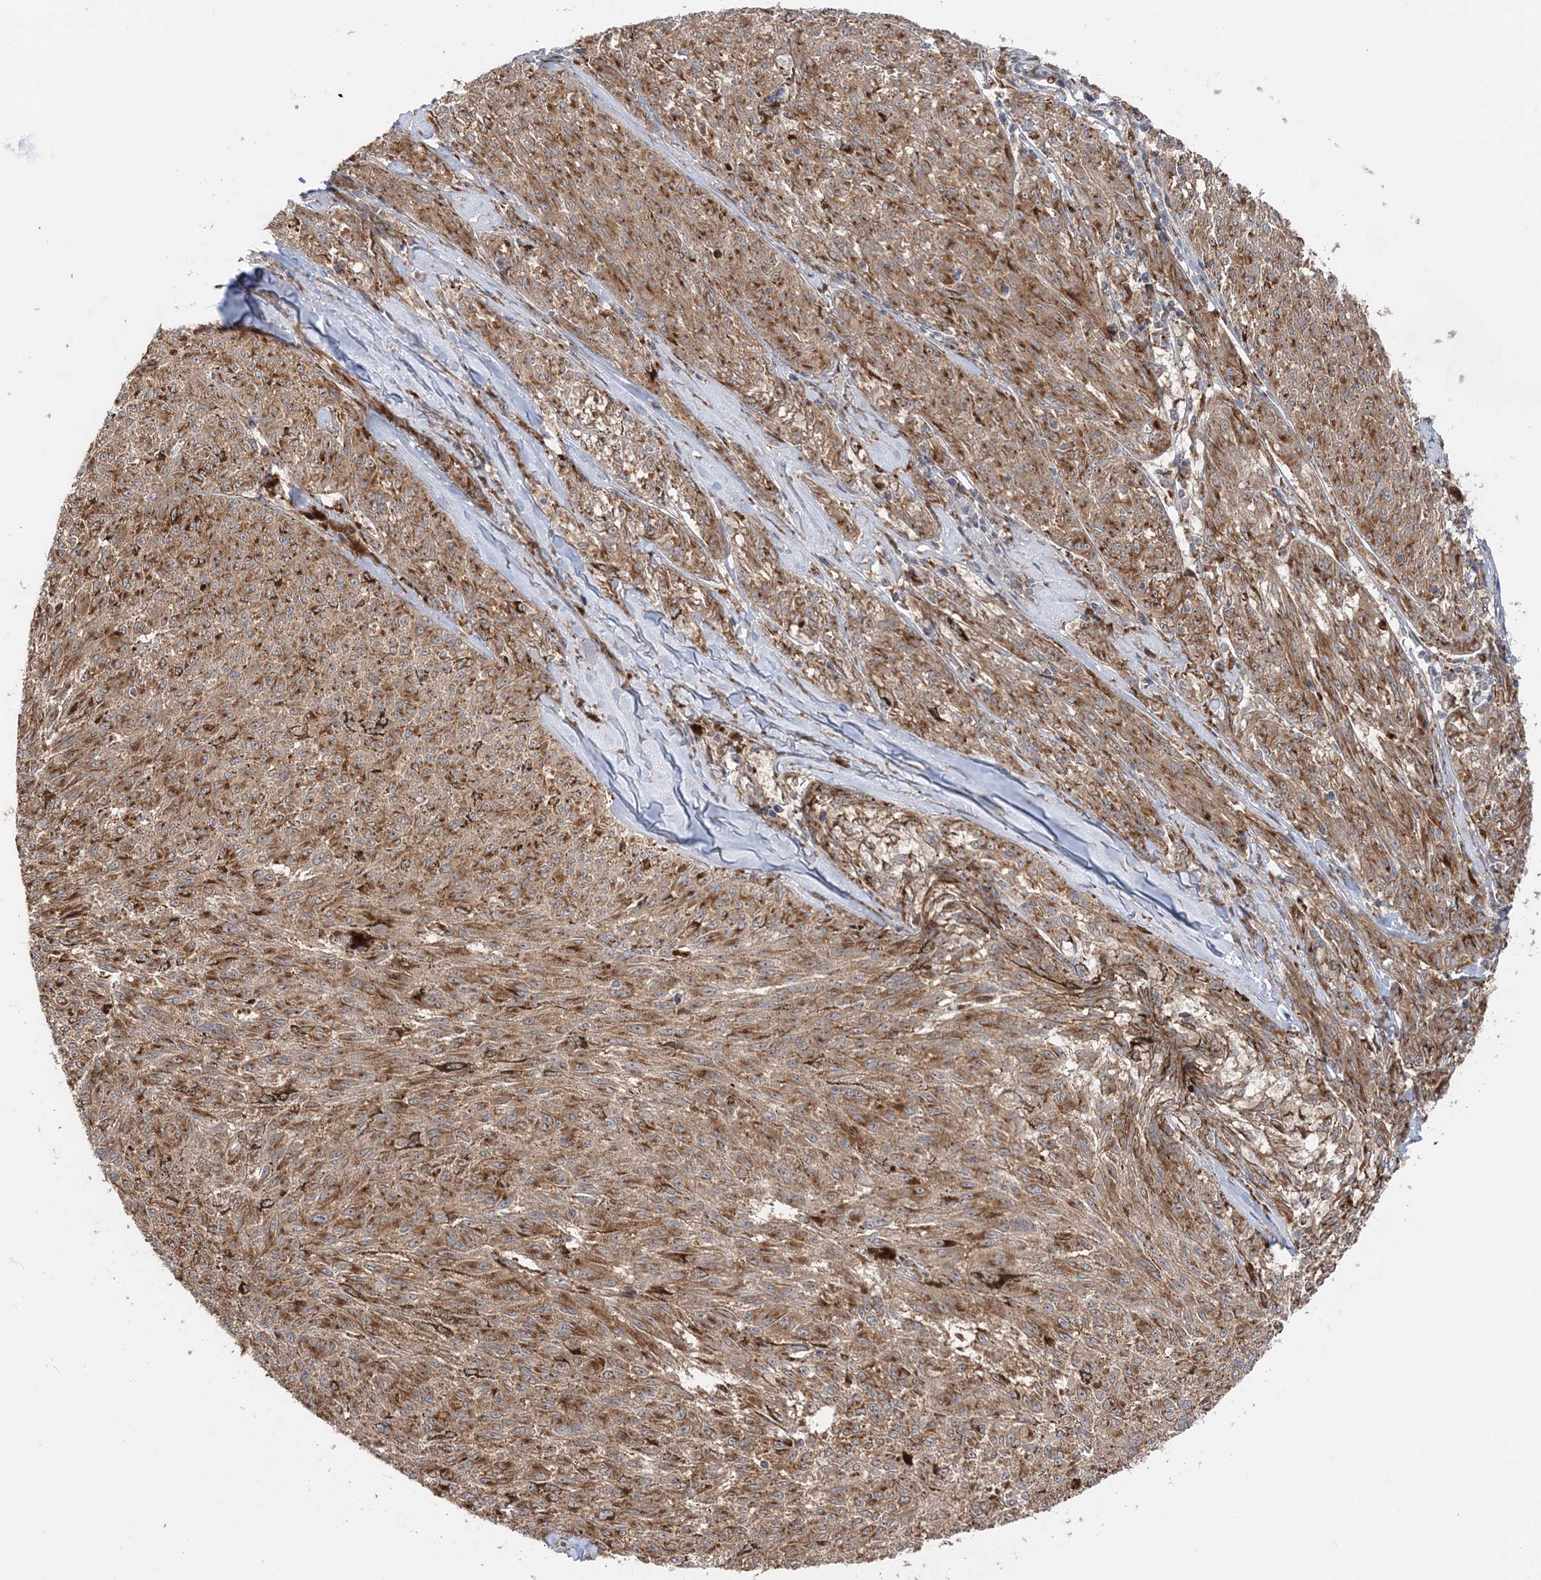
{"staining": {"intensity": "moderate", "quantity": ">75%", "location": "cytoplasmic/membranous"}, "tissue": "melanoma", "cell_type": "Tumor cells", "image_type": "cancer", "snomed": [{"axis": "morphology", "description": "Malignant melanoma, NOS"}, {"axis": "topography", "description": "Skin"}], "caption": "Malignant melanoma was stained to show a protein in brown. There is medium levels of moderate cytoplasmic/membranous staining in approximately >75% of tumor cells. (brown staining indicates protein expression, while blue staining denotes nuclei).", "gene": "ABCC3", "patient": {"sex": "female", "age": 72}}